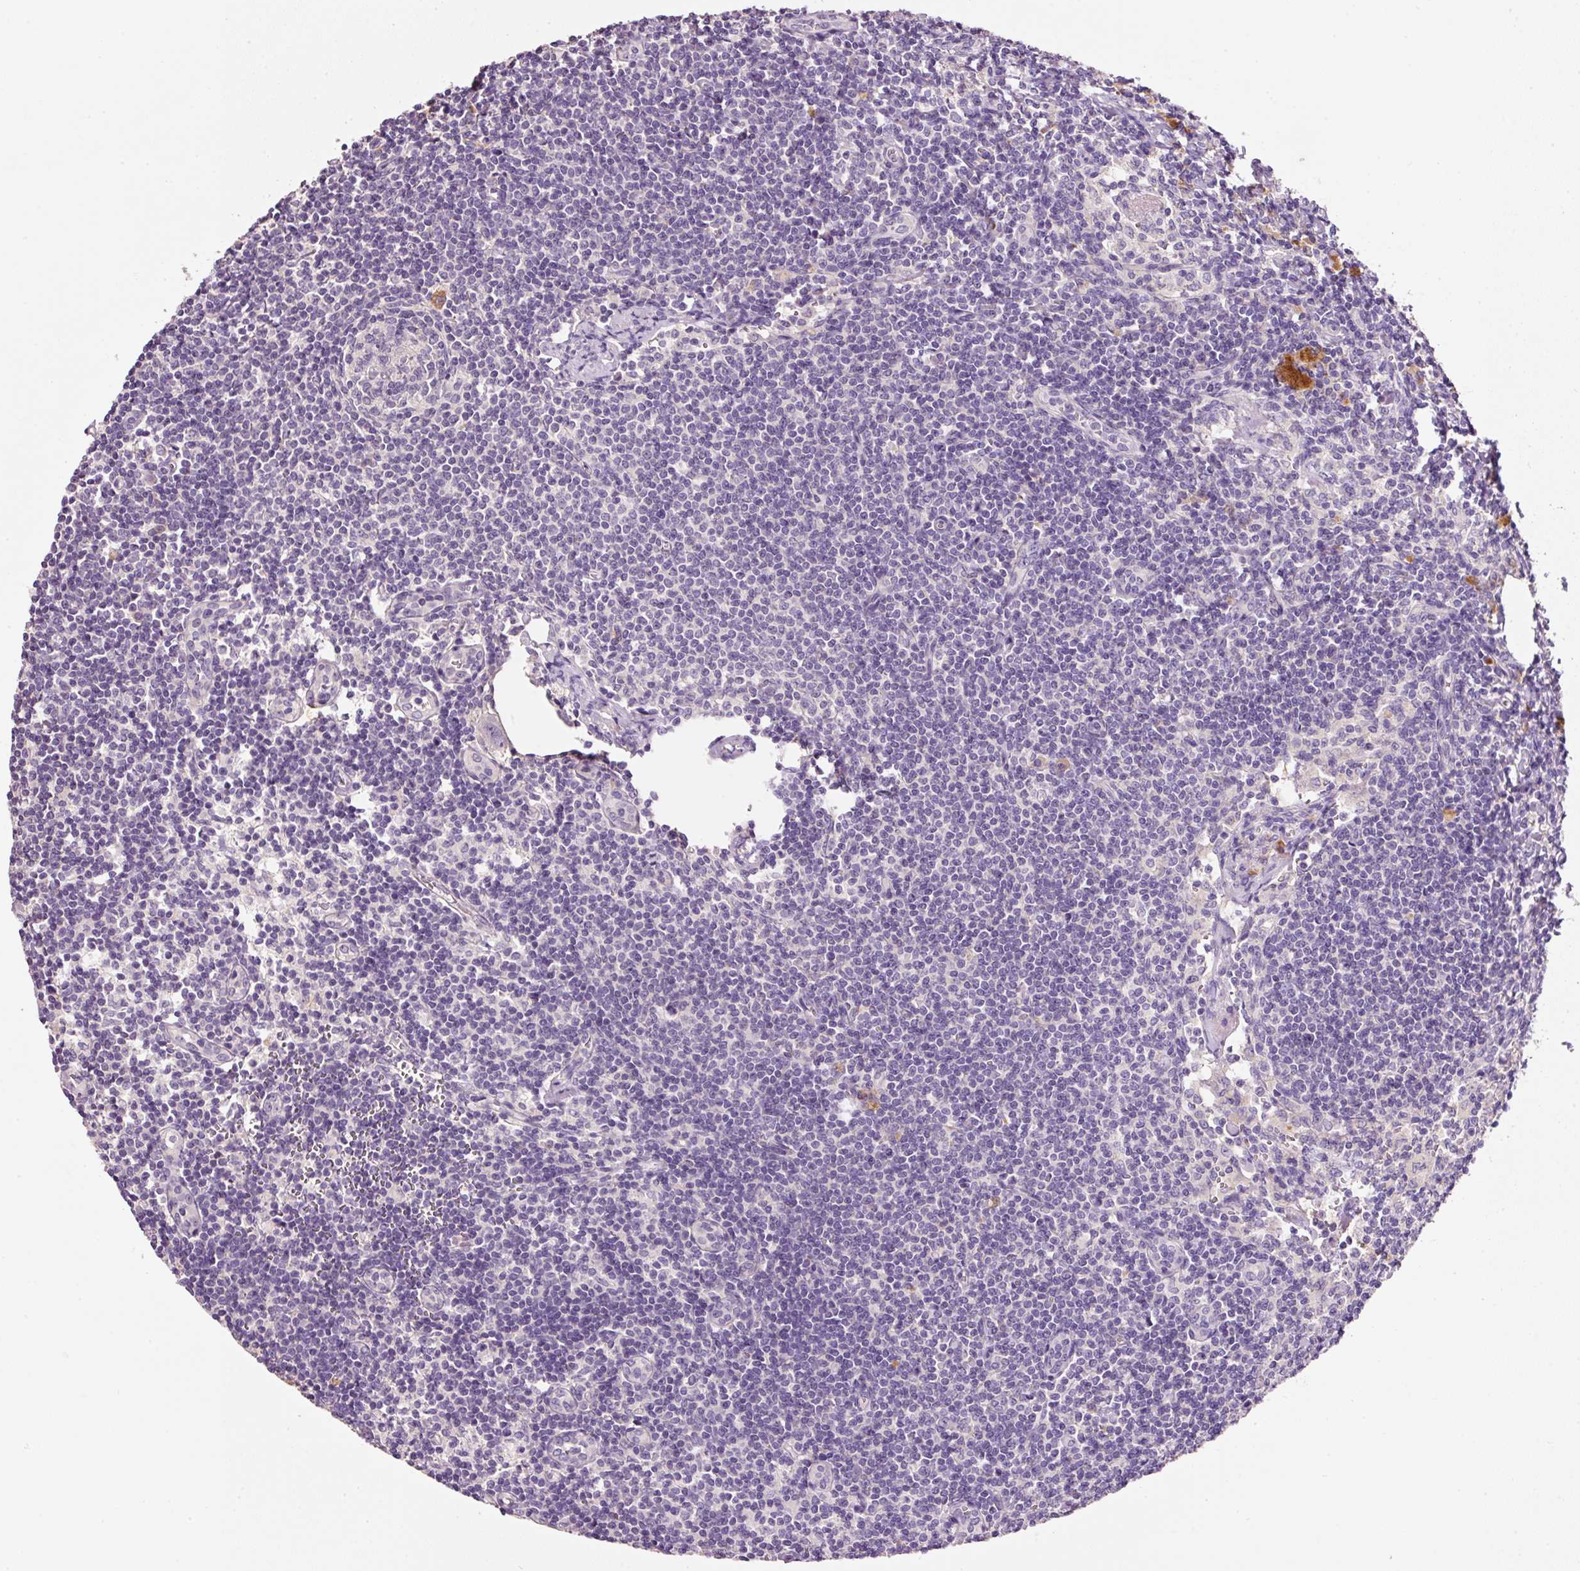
{"staining": {"intensity": "negative", "quantity": "none", "location": "none"}, "tissue": "lymph node", "cell_type": "Germinal center cells", "image_type": "normal", "snomed": [{"axis": "morphology", "description": "Normal tissue, NOS"}, {"axis": "topography", "description": "Lymph node"}], "caption": "Lymph node stained for a protein using IHC displays no positivity germinal center cells.", "gene": "TENT5C", "patient": {"sex": "female", "age": 59}}